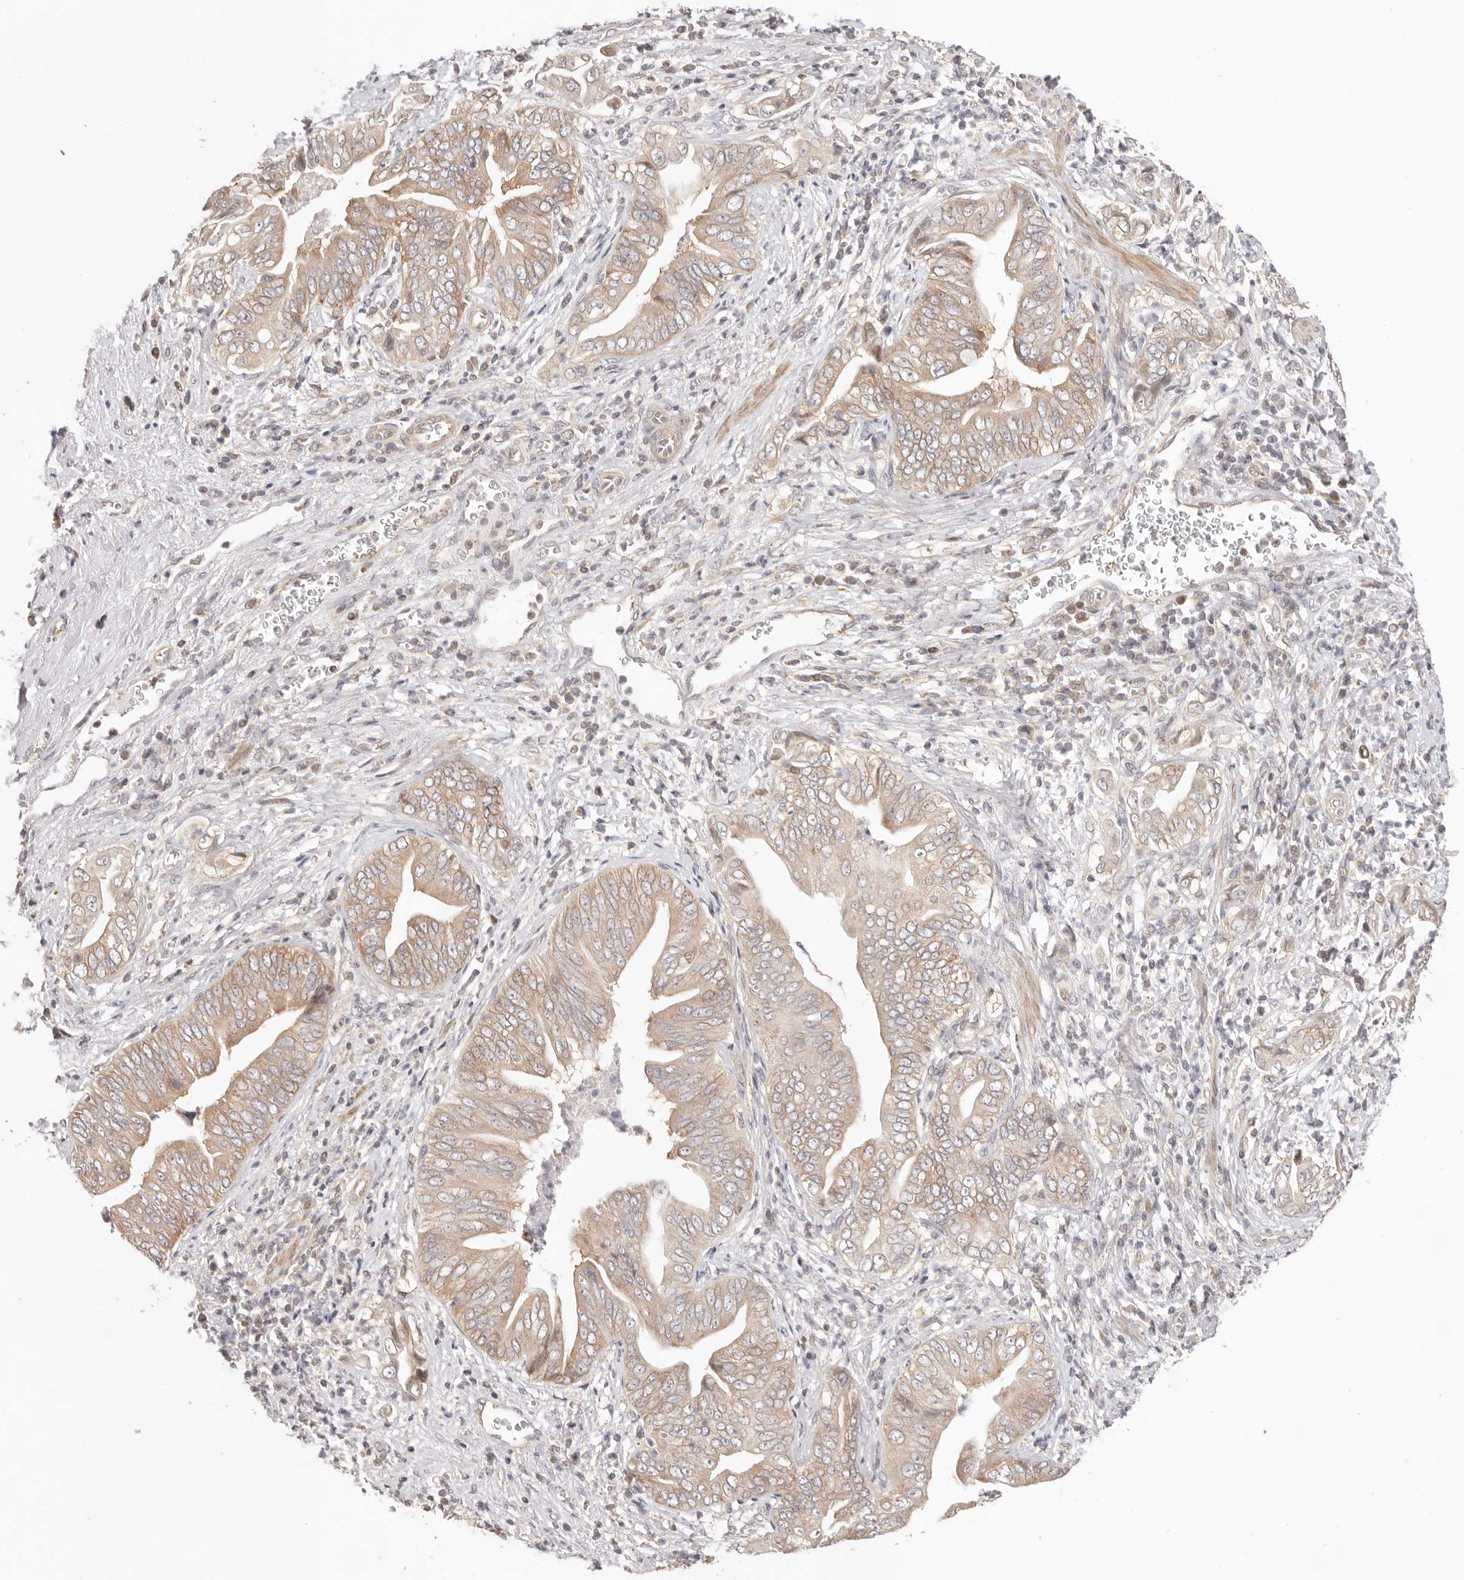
{"staining": {"intensity": "moderate", "quantity": ">75%", "location": "cytoplasmic/membranous"}, "tissue": "pancreatic cancer", "cell_type": "Tumor cells", "image_type": "cancer", "snomed": [{"axis": "morphology", "description": "Adenocarcinoma, NOS"}, {"axis": "topography", "description": "Pancreas"}], "caption": "A medium amount of moderate cytoplasmic/membranous positivity is seen in approximately >75% of tumor cells in adenocarcinoma (pancreatic) tissue. (Brightfield microscopy of DAB IHC at high magnification).", "gene": "KCMF1", "patient": {"sex": "male", "age": 75}}